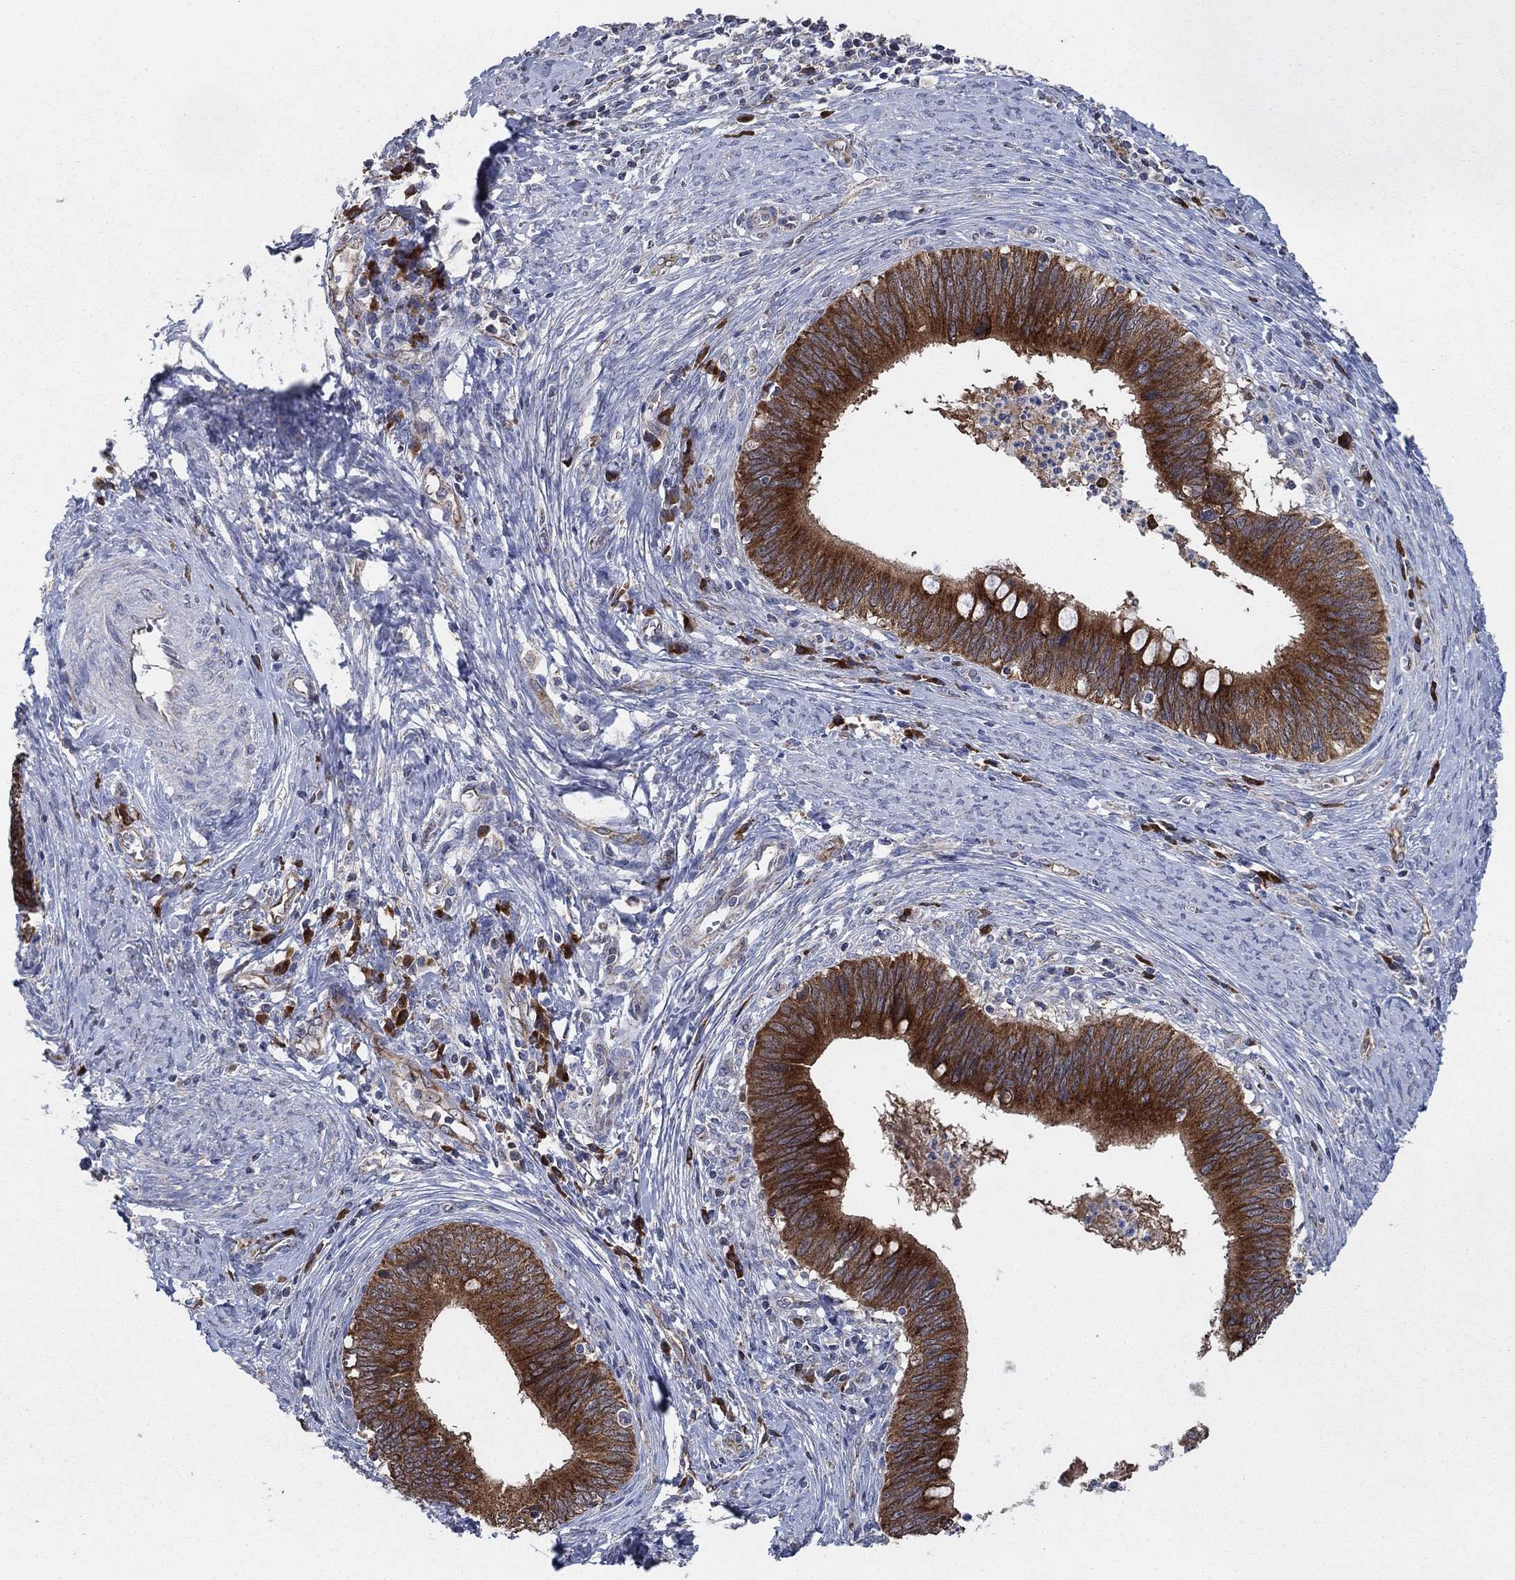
{"staining": {"intensity": "strong", "quantity": ">75%", "location": "cytoplasmic/membranous"}, "tissue": "cervical cancer", "cell_type": "Tumor cells", "image_type": "cancer", "snomed": [{"axis": "morphology", "description": "Adenocarcinoma, NOS"}, {"axis": "topography", "description": "Cervix"}], "caption": "Strong cytoplasmic/membranous protein expression is appreciated in approximately >75% of tumor cells in cervical cancer (adenocarcinoma). (Brightfield microscopy of DAB IHC at high magnification).", "gene": "HID1", "patient": {"sex": "female", "age": 42}}